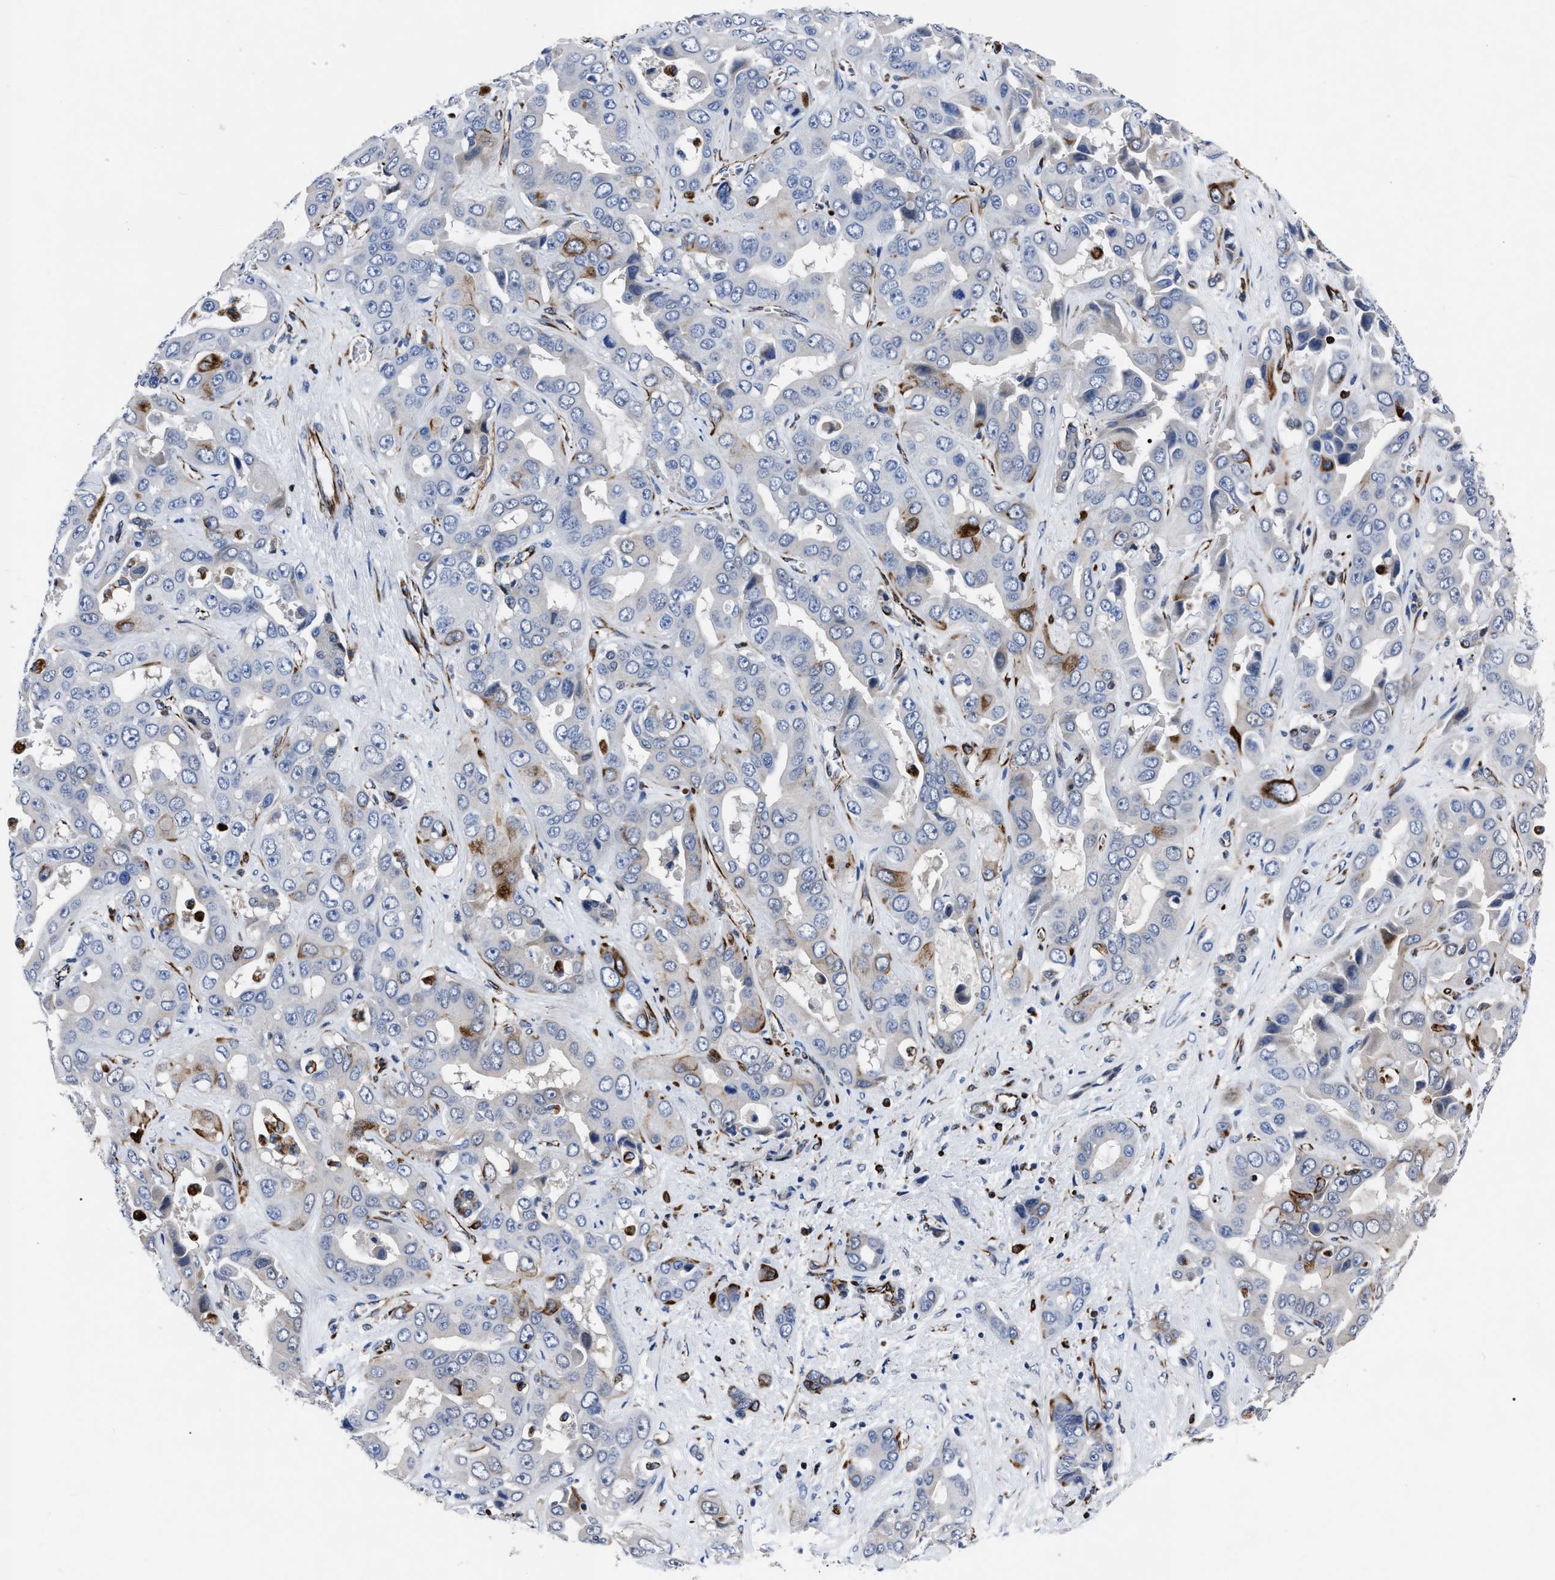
{"staining": {"intensity": "strong", "quantity": "<25%", "location": "cytoplasmic/membranous"}, "tissue": "liver cancer", "cell_type": "Tumor cells", "image_type": "cancer", "snomed": [{"axis": "morphology", "description": "Cholangiocarcinoma"}, {"axis": "topography", "description": "Liver"}], "caption": "A high-resolution image shows IHC staining of liver cancer (cholangiocarcinoma), which demonstrates strong cytoplasmic/membranous expression in about <25% of tumor cells.", "gene": "OR10G3", "patient": {"sex": "female", "age": 52}}